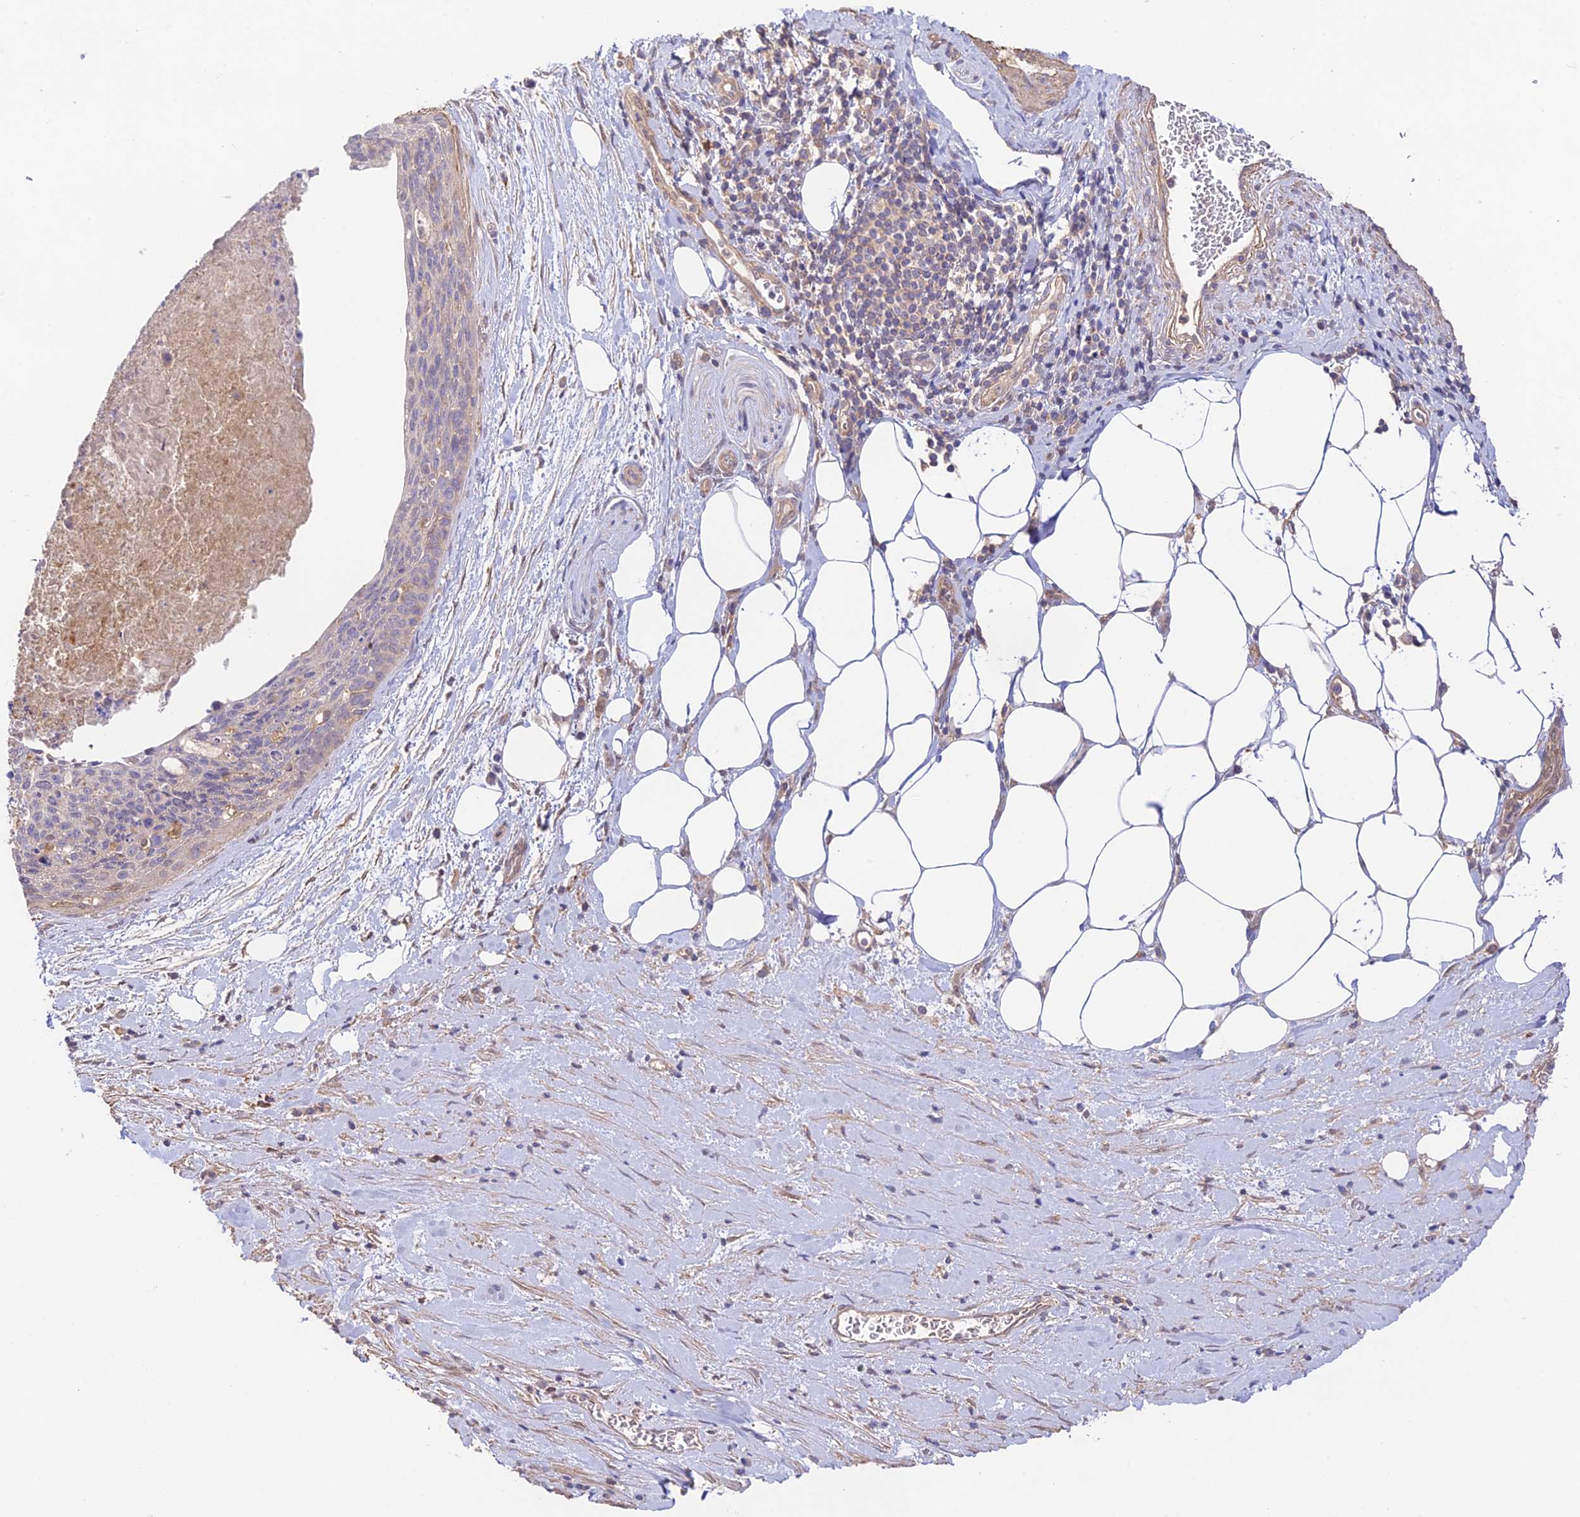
{"staining": {"intensity": "weak", "quantity": "<25%", "location": "nuclear"}, "tissue": "cervical cancer", "cell_type": "Tumor cells", "image_type": "cancer", "snomed": [{"axis": "morphology", "description": "Squamous cell carcinoma, NOS"}, {"axis": "topography", "description": "Cervix"}], "caption": "This image is of cervical cancer stained with IHC to label a protein in brown with the nuclei are counter-stained blue. There is no staining in tumor cells.", "gene": "CLCF1", "patient": {"sex": "female", "age": 55}}